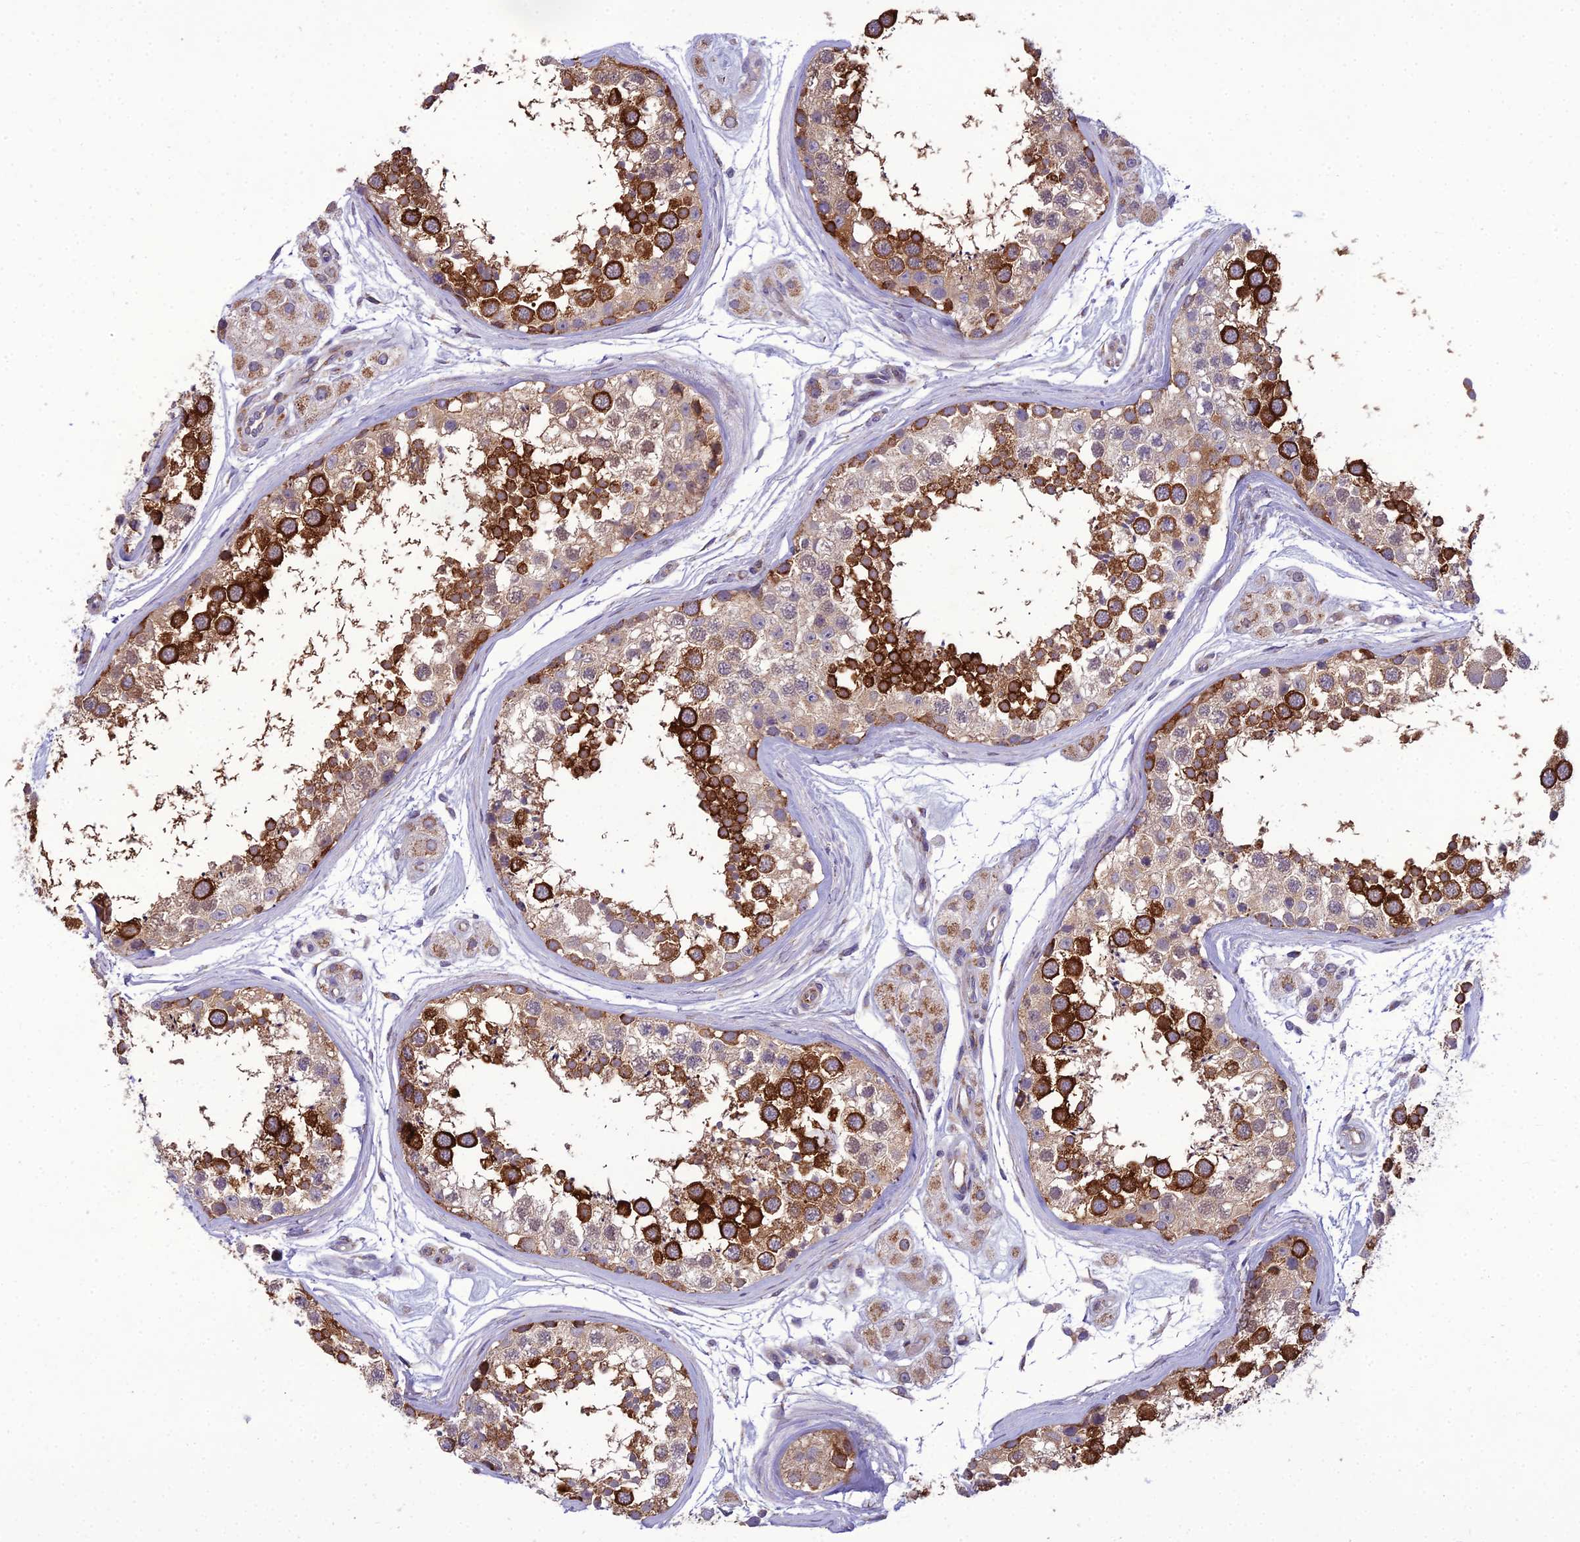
{"staining": {"intensity": "strong", "quantity": "25%-75%", "location": "cytoplasmic/membranous"}, "tissue": "testis", "cell_type": "Cells in seminiferous ducts", "image_type": "normal", "snomed": [{"axis": "morphology", "description": "Normal tissue, NOS"}, {"axis": "topography", "description": "Testis"}], "caption": "Brown immunohistochemical staining in unremarkable testis exhibits strong cytoplasmic/membranous expression in about 25%-75% of cells in seminiferous ducts.", "gene": "NODAL", "patient": {"sex": "male", "age": 56}}